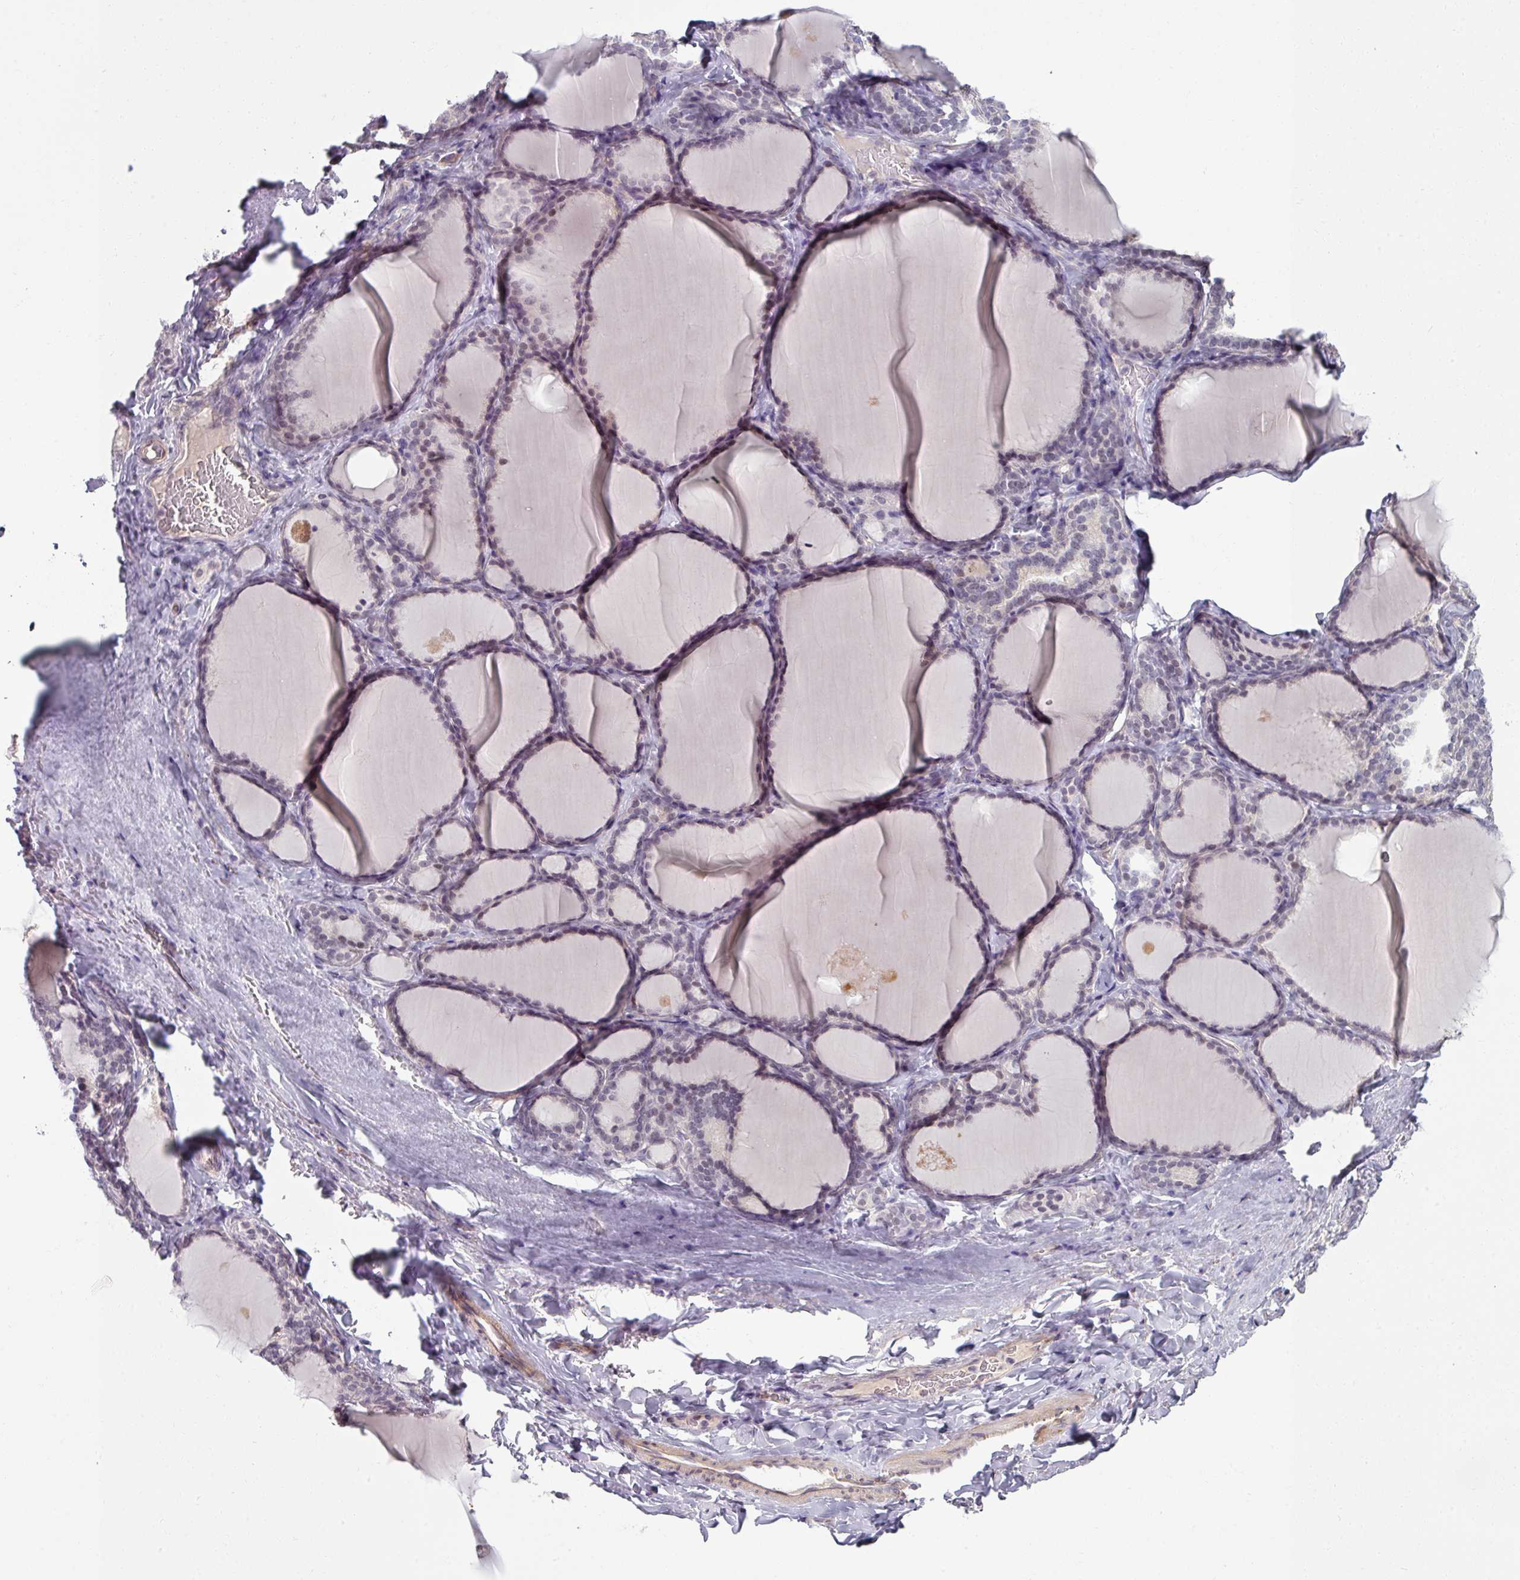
{"staining": {"intensity": "weak", "quantity": "25%-75%", "location": "nuclear"}, "tissue": "thyroid gland", "cell_type": "Glandular cells", "image_type": "normal", "snomed": [{"axis": "morphology", "description": "Normal tissue, NOS"}, {"axis": "topography", "description": "Thyroid gland"}], "caption": "Immunohistochemistry staining of benign thyroid gland, which reveals low levels of weak nuclear staining in approximately 25%-75% of glandular cells indicating weak nuclear protein staining. The staining was performed using DAB (3,3'-diaminobenzidine) (brown) for protein detection and nuclei were counterstained in hematoxylin (blue).", "gene": "UVSSA", "patient": {"sex": "female", "age": 31}}